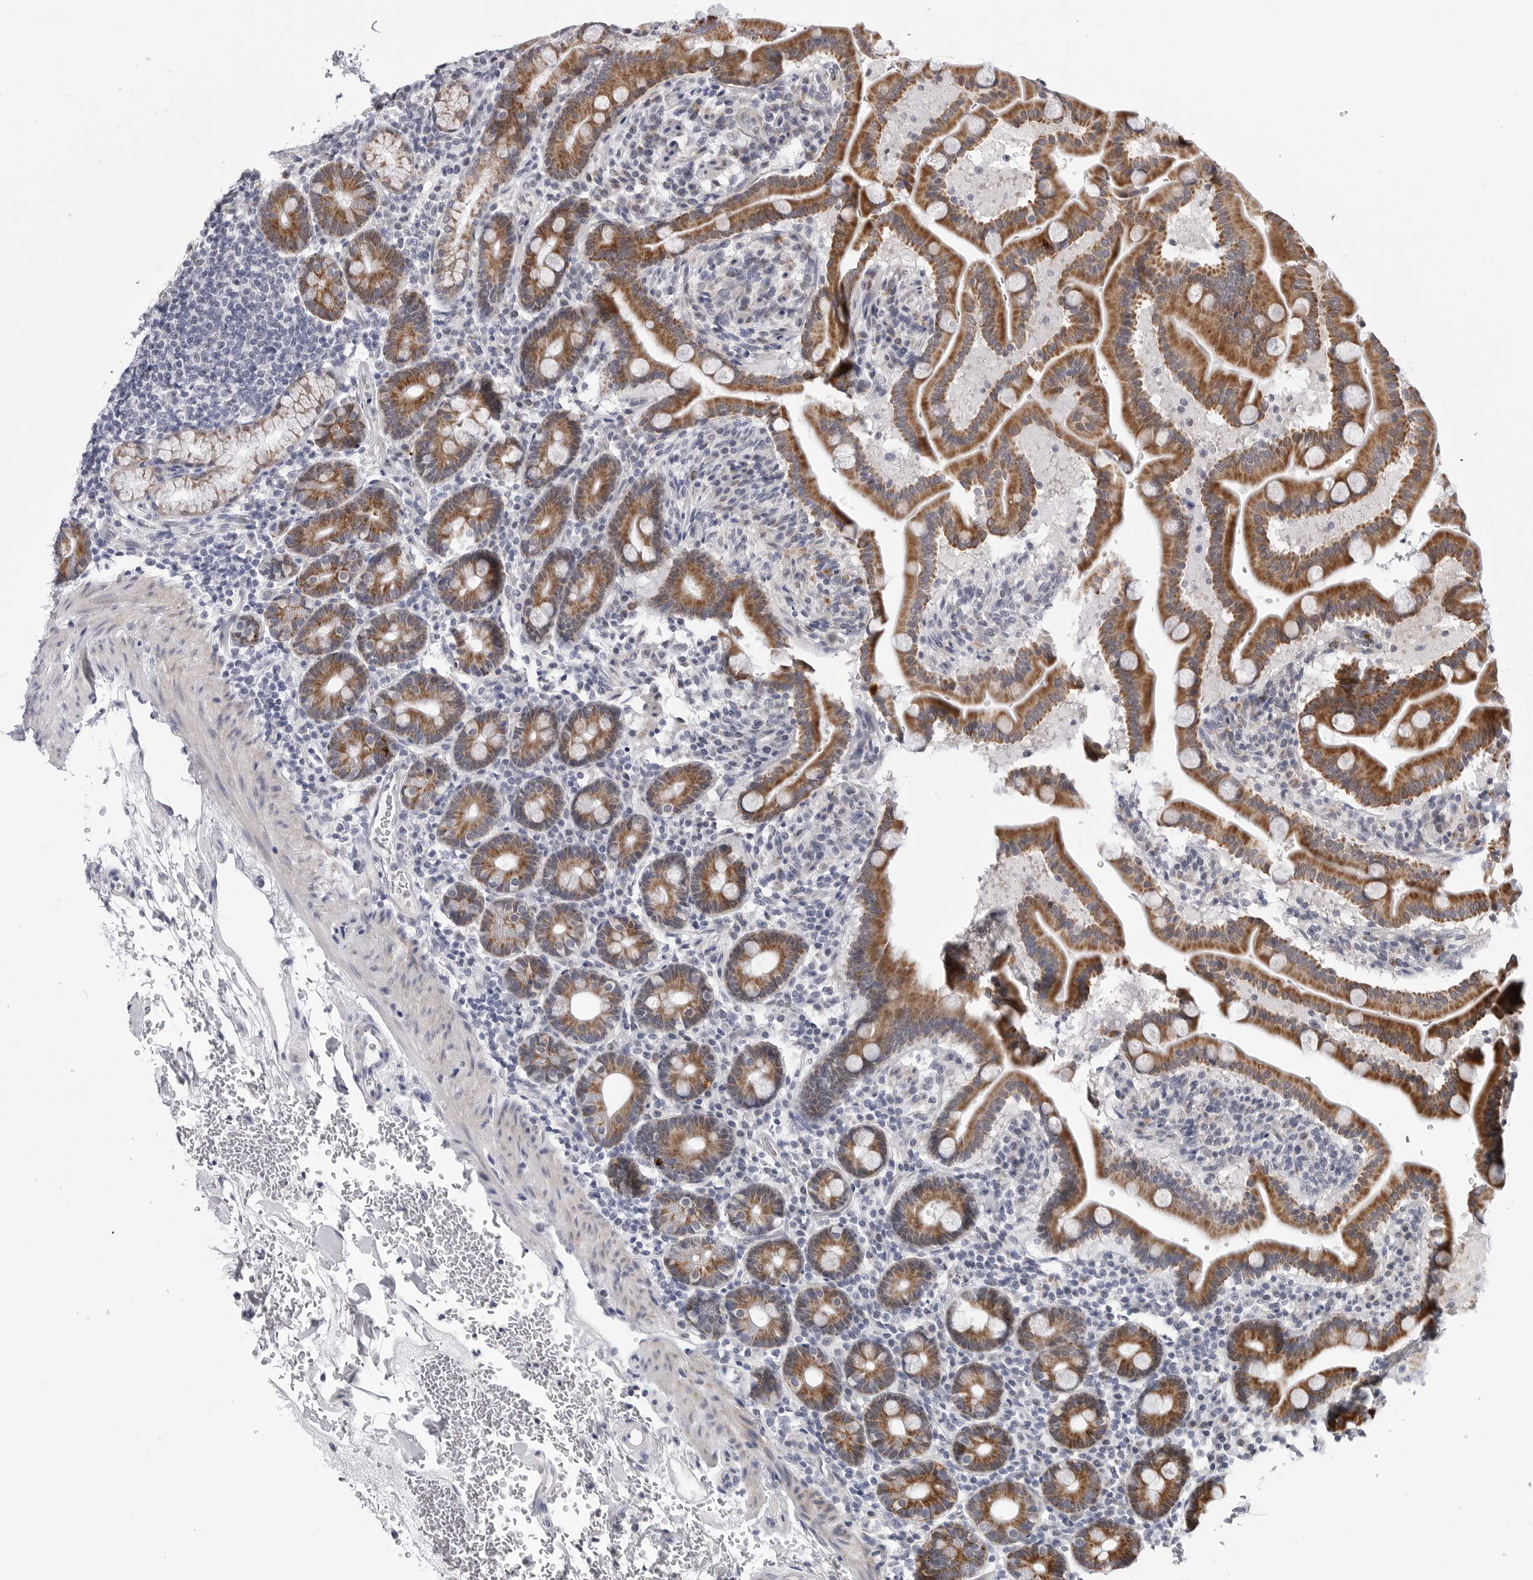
{"staining": {"intensity": "moderate", "quantity": ">75%", "location": "cytoplasmic/membranous"}, "tissue": "duodenum", "cell_type": "Glandular cells", "image_type": "normal", "snomed": [{"axis": "morphology", "description": "Normal tissue, NOS"}, {"axis": "topography", "description": "Duodenum"}], "caption": "DAB immunohistochemical staining of benign duodenum reveals moderate cytoplasmic/membranous protein staining in approximately >75% of glandular cells. Using DAB (3,3'-diaminobenzidine) (brown) and hematoxylin (blue) stains, captured at high magnification using brightfield microscopy.", "gene": "CDK20", "patient": {"sex": "male", "age": 54}}